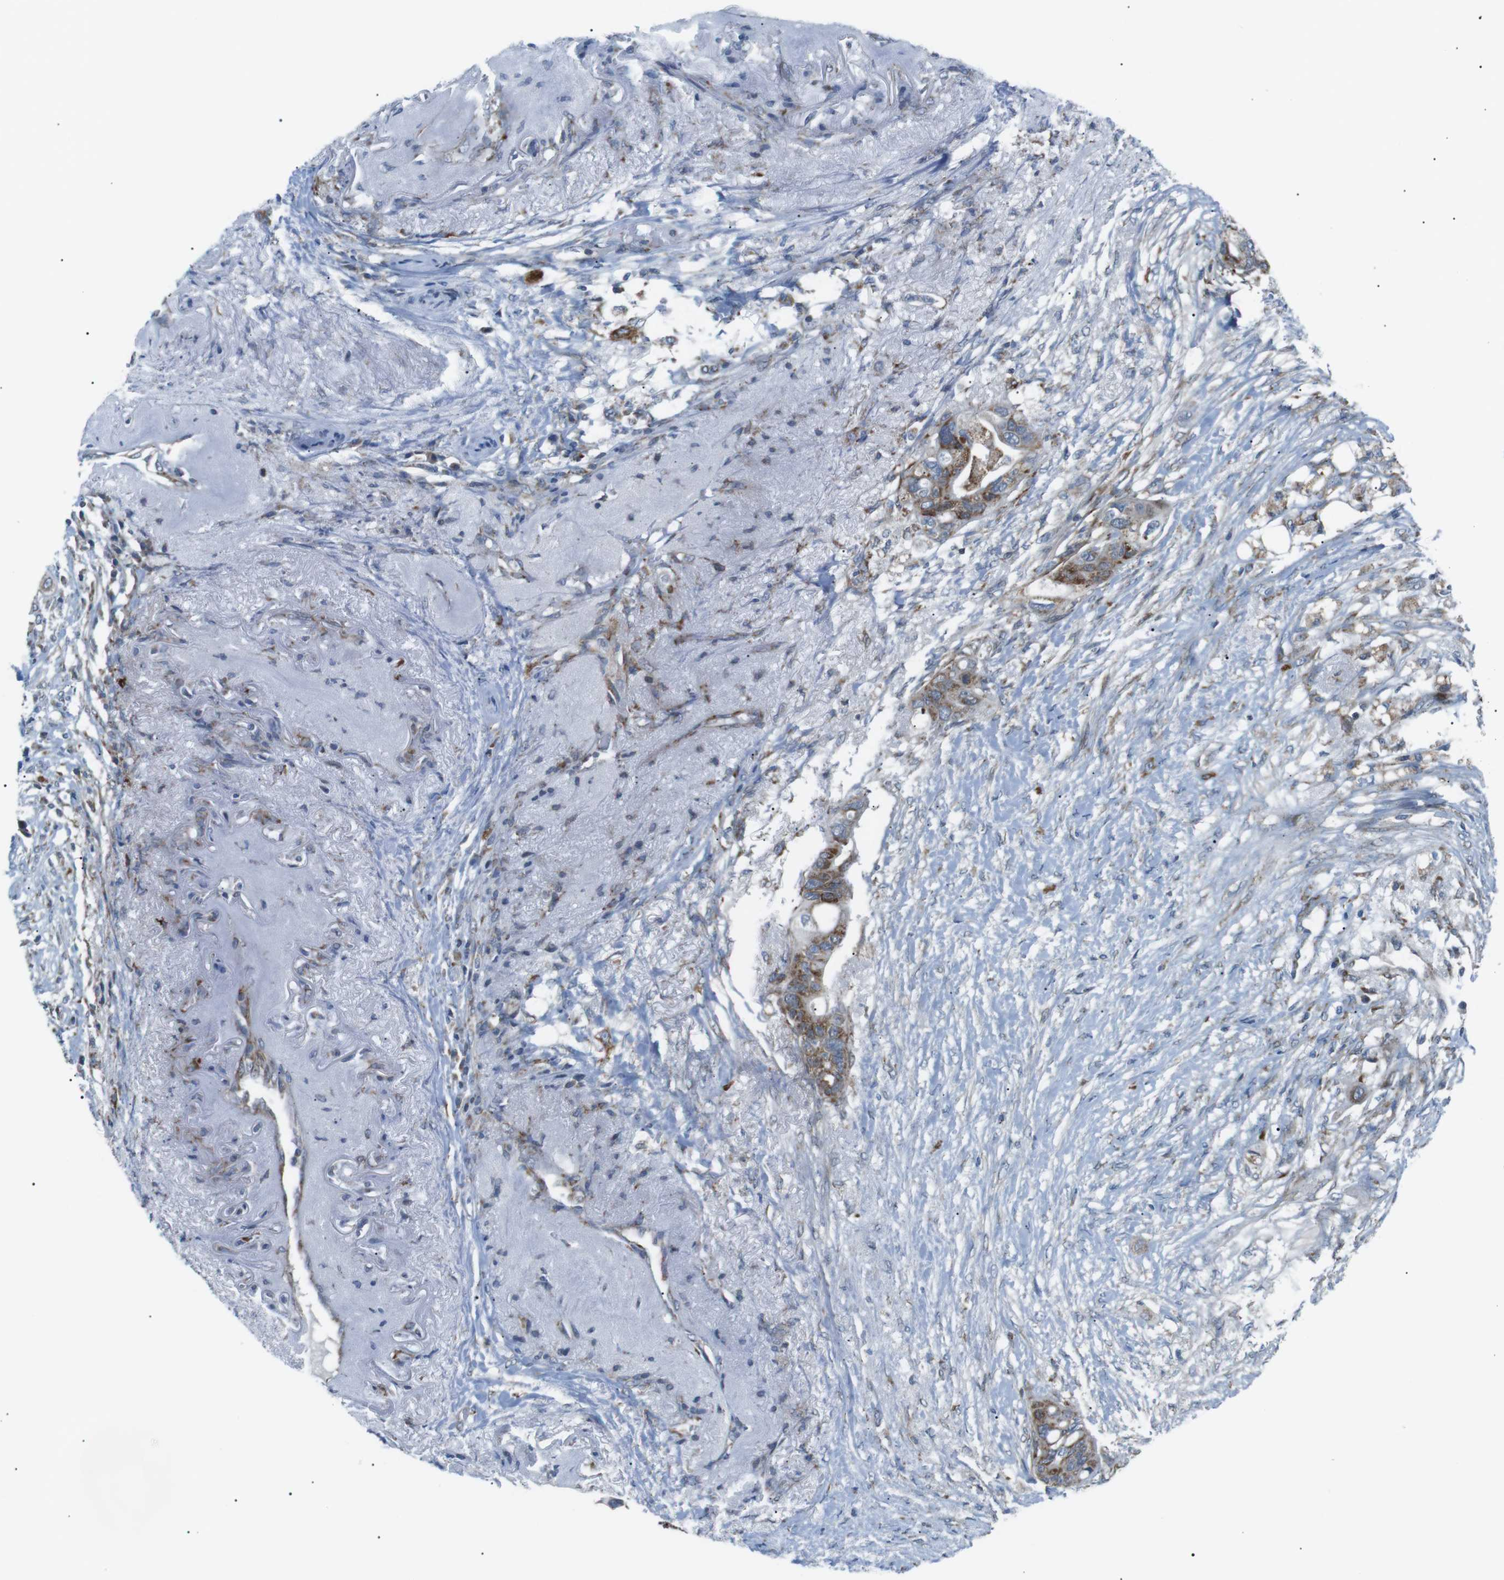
{"staining": {"intensity": "moderate", "quantity": ">75%", "location": "cytoplasmic/membranous"}, "tissue": "colorectal cancer", "cell_type": "Tumor cells", "image_type": "cancer", "snomed": [{"axis": "morphology", "description": "Adenocarcinoma, NOS"}, {"axis": "topography", "description": "Colon"}], "caption": "Tumor cells show medium levels of moderate cytoplasmic/membranous positivity in approximately >75% of cells in human colorectal cancer (adenocarcinoma).", "gene": "ARID5B", "patient": {"sex": "female", "age": 57}}